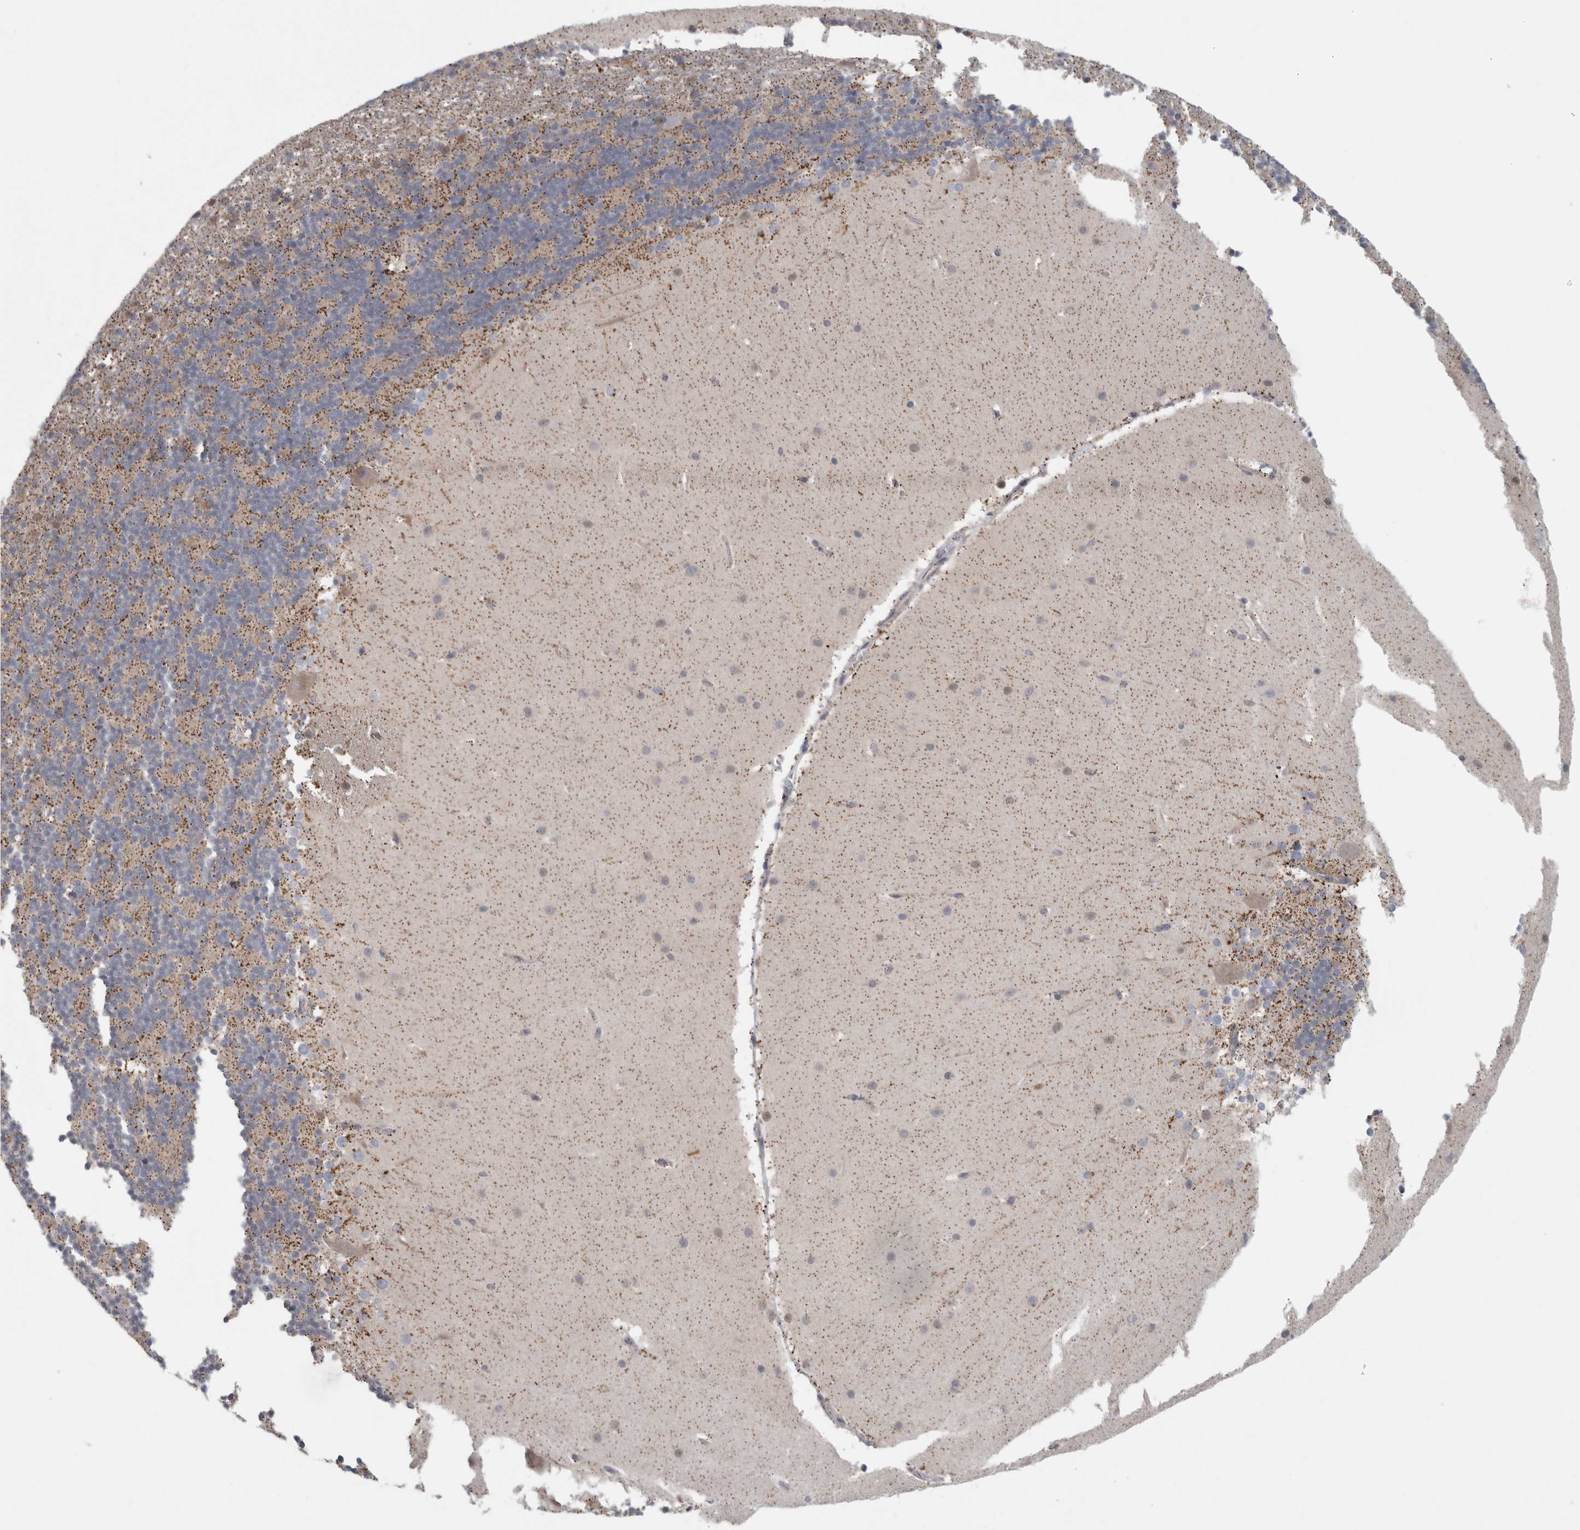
{"staining": {"intensity": "moderate", "quantity": ">75%", "location": "cytoplasmic/membranous"}, "tissue": "cerebellum", "cell_type": "Cells in granular layer", "image_type": "normal", "snomed": [{"axis": "morphology", "description": "Normal tissue, NOS"}, {"axis": "topography", "description": "Cerebellum"}], "caption": "IHC (DAB (3,3'-diaminobenzidine)) staining of normal cerebellum displays moderate cytoplasmic/membranous protein staining in approximately >75% of cells in granular layer. The protein of interest is shown in brown color, while the nuclei are stained blue.", "gene": "RAB18", "patient": {"sex": "female", "age": 19}}